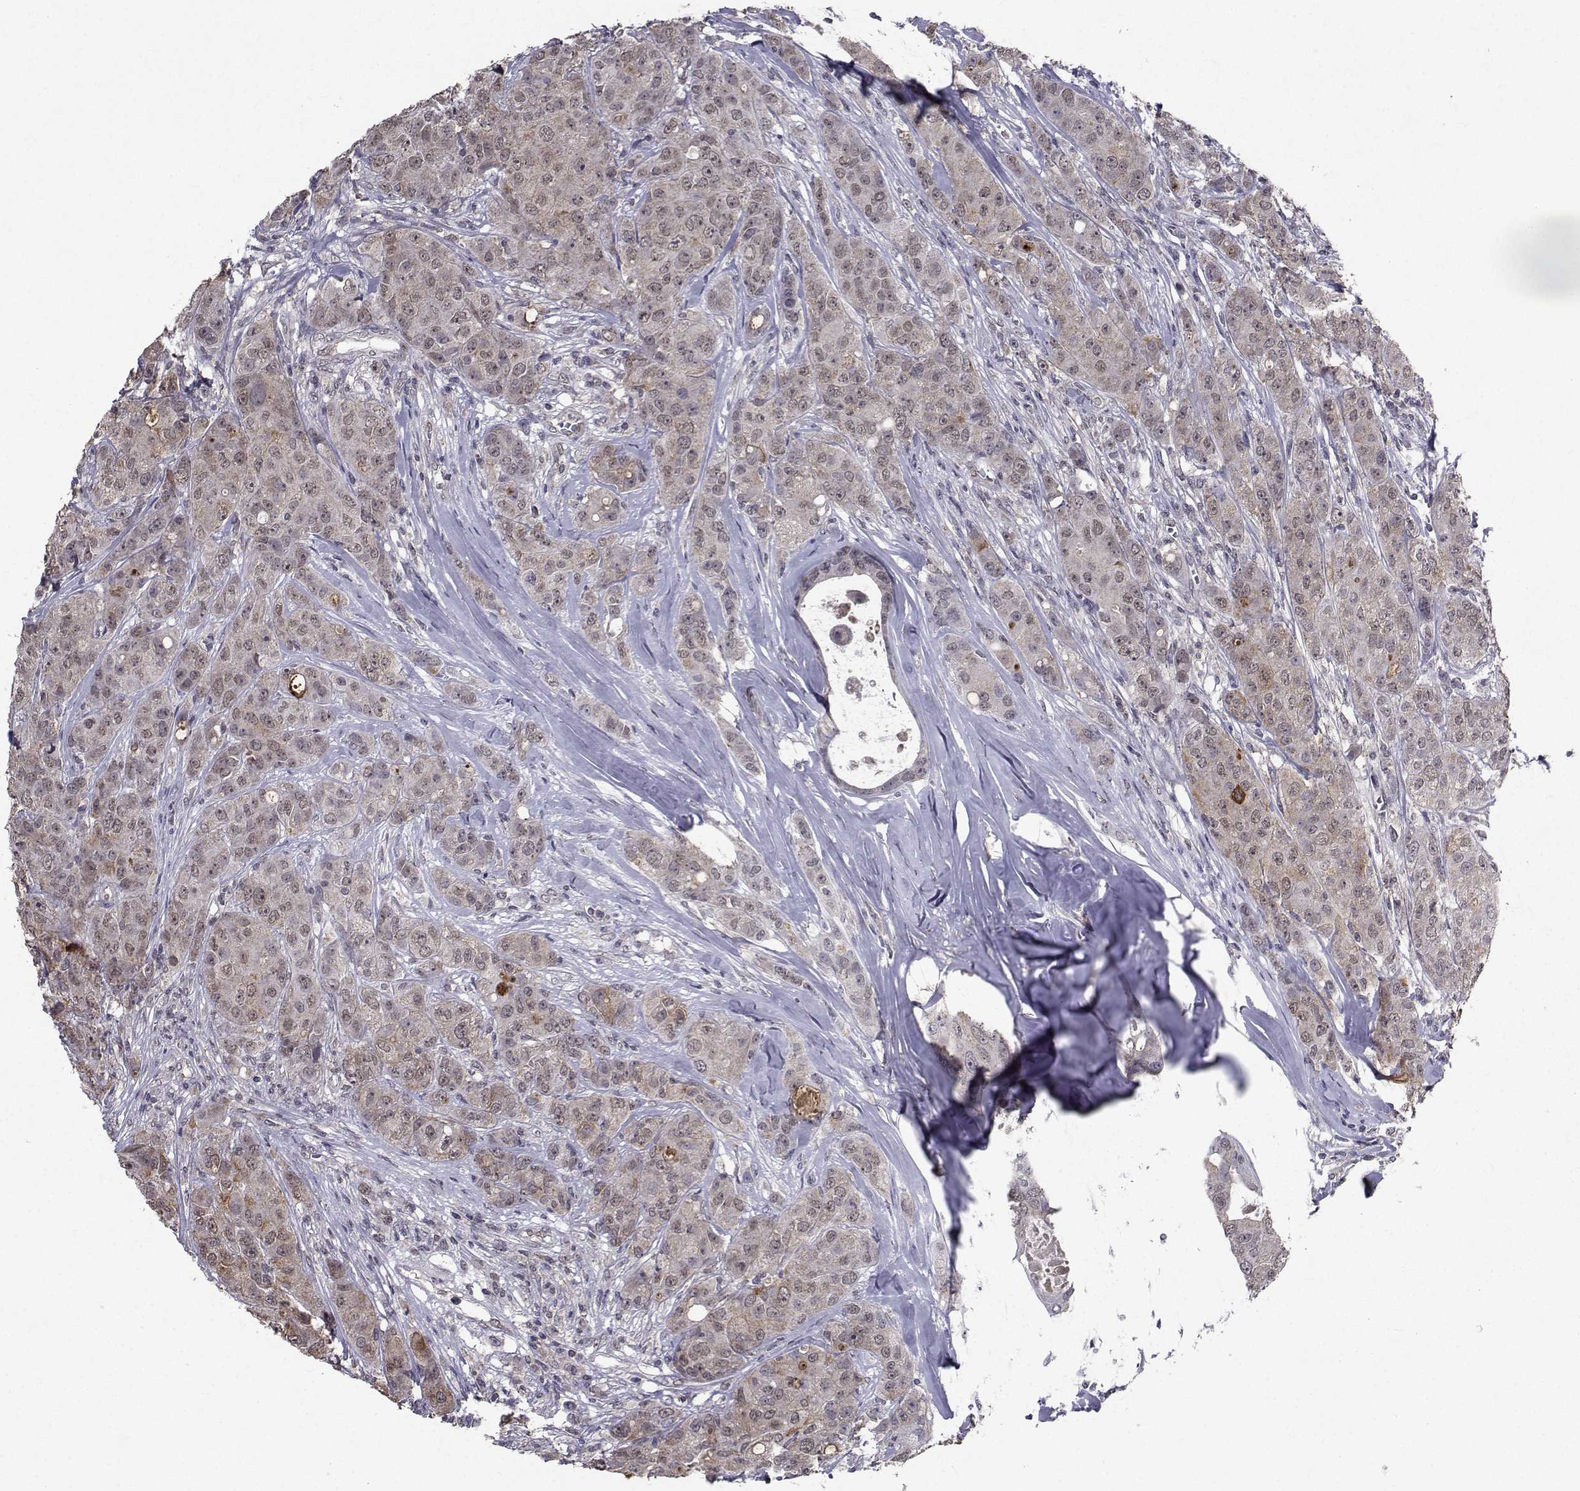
{"staining": {"intensity": "moderate", "quantity": "<25%", "location": "cytoplasmic/membranous"}, "tissue": "breast cancer", "cell_type": "Tumor cells", "image_type": "cancer", "snomed": [{"axis": "morphology", "description": "Duct carcinoma"}, {"axis": "topography", "description": "Breast"}], "caption": "A brown stain shows moderate cytoplasmic/membranous positivity of a protein in invasive ductal carcinoma (breast) tumor cells.", "gene": "CYP2S1", "patient": {"sex": "female", "age": 43}}